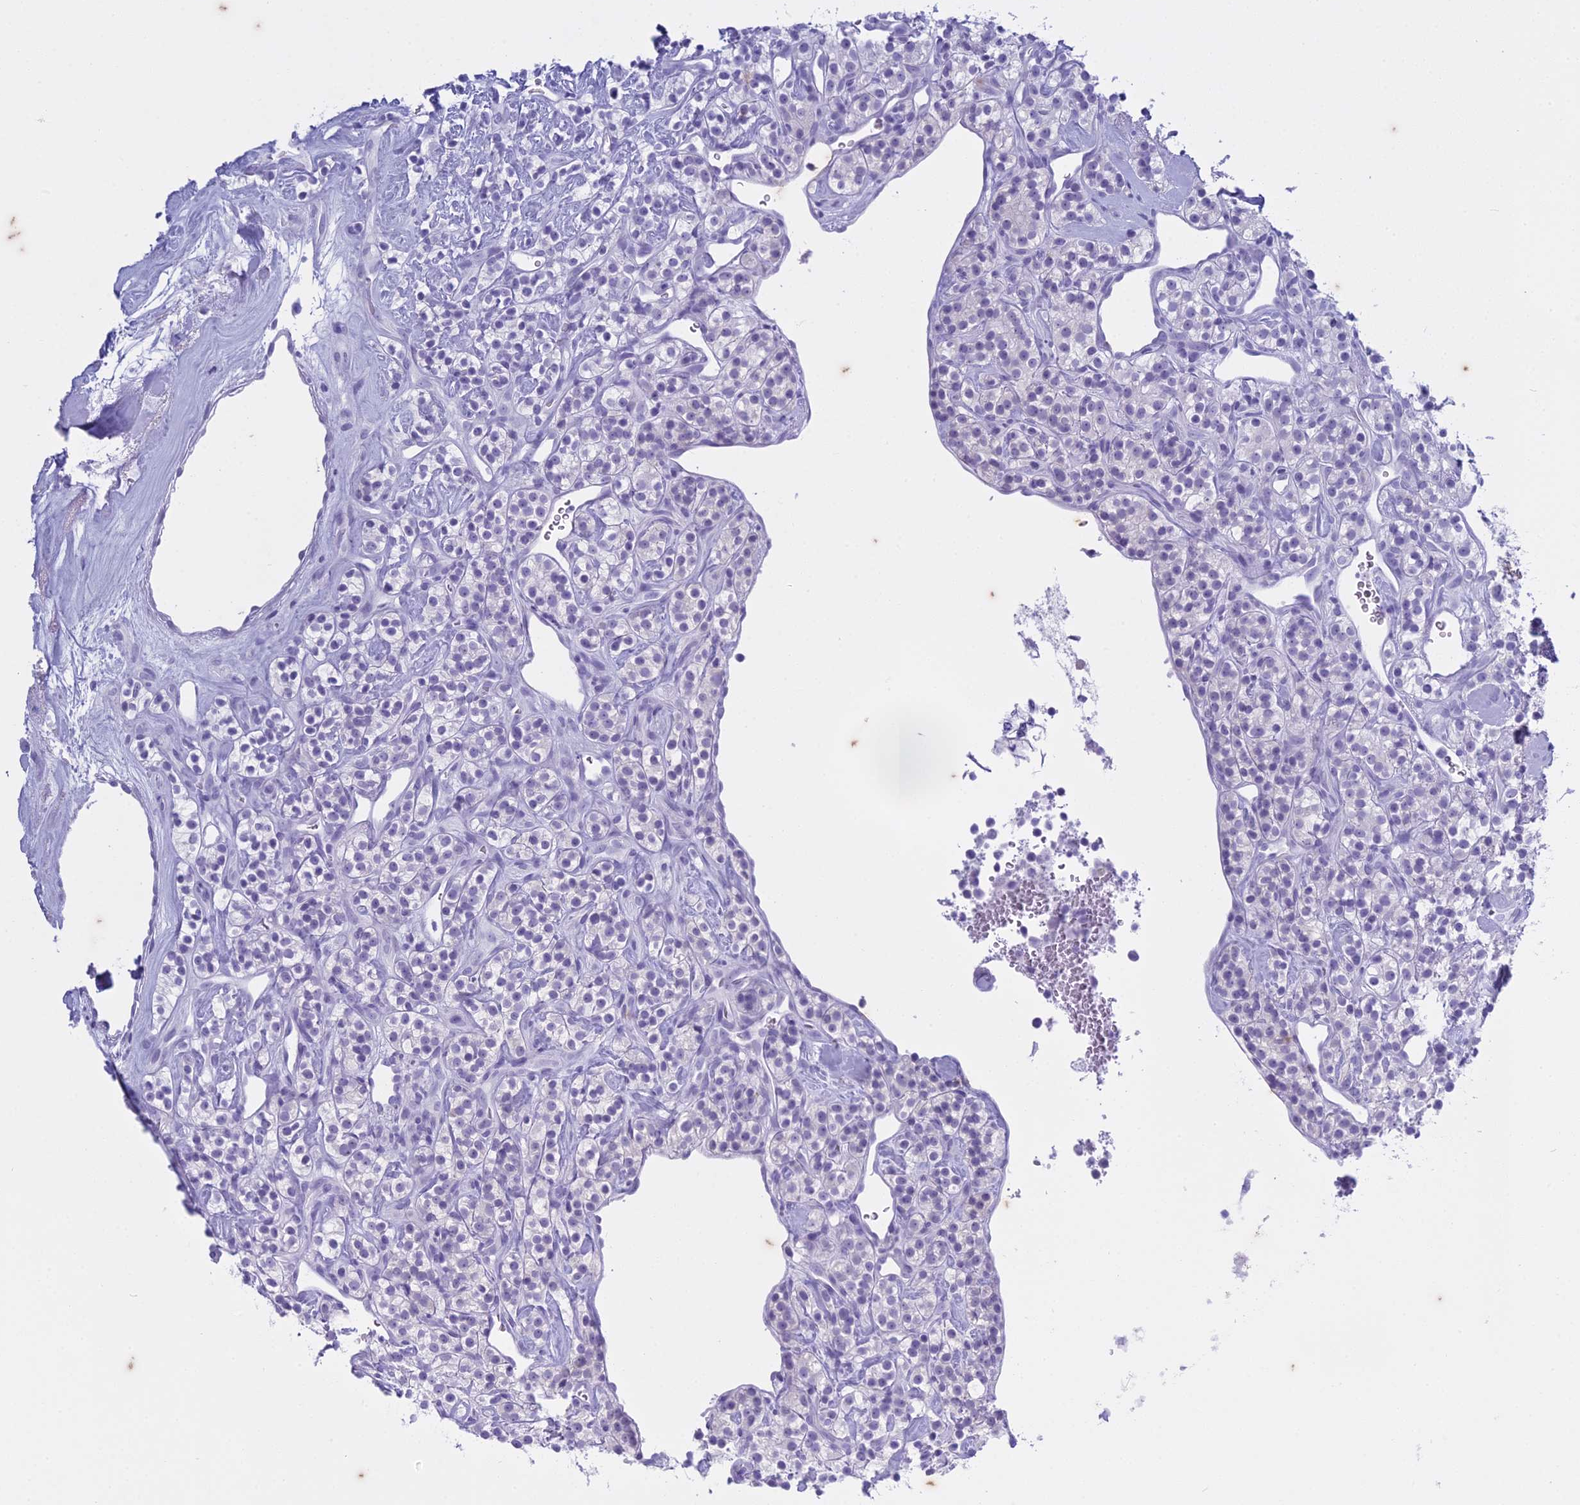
{"staining": {"intensity": "negative", "quantity": "none", "location": "none"}, "tissue": "renal cancer", "cell_type": "Tumor cells", "image_type": "cancer", "snomed": [{"axis": "morphology", "description": "Adenocarcinoma, NOS"}, {"axis": "topography", "description": "Kidney"}], "caption": "Renal cancer was stained to show a protein in brown. There is no significant staining in tumor cells. Nuclei are stained in blue.", "gene": "HMGB4", "patient": {"sex": "male", "age": 77}}